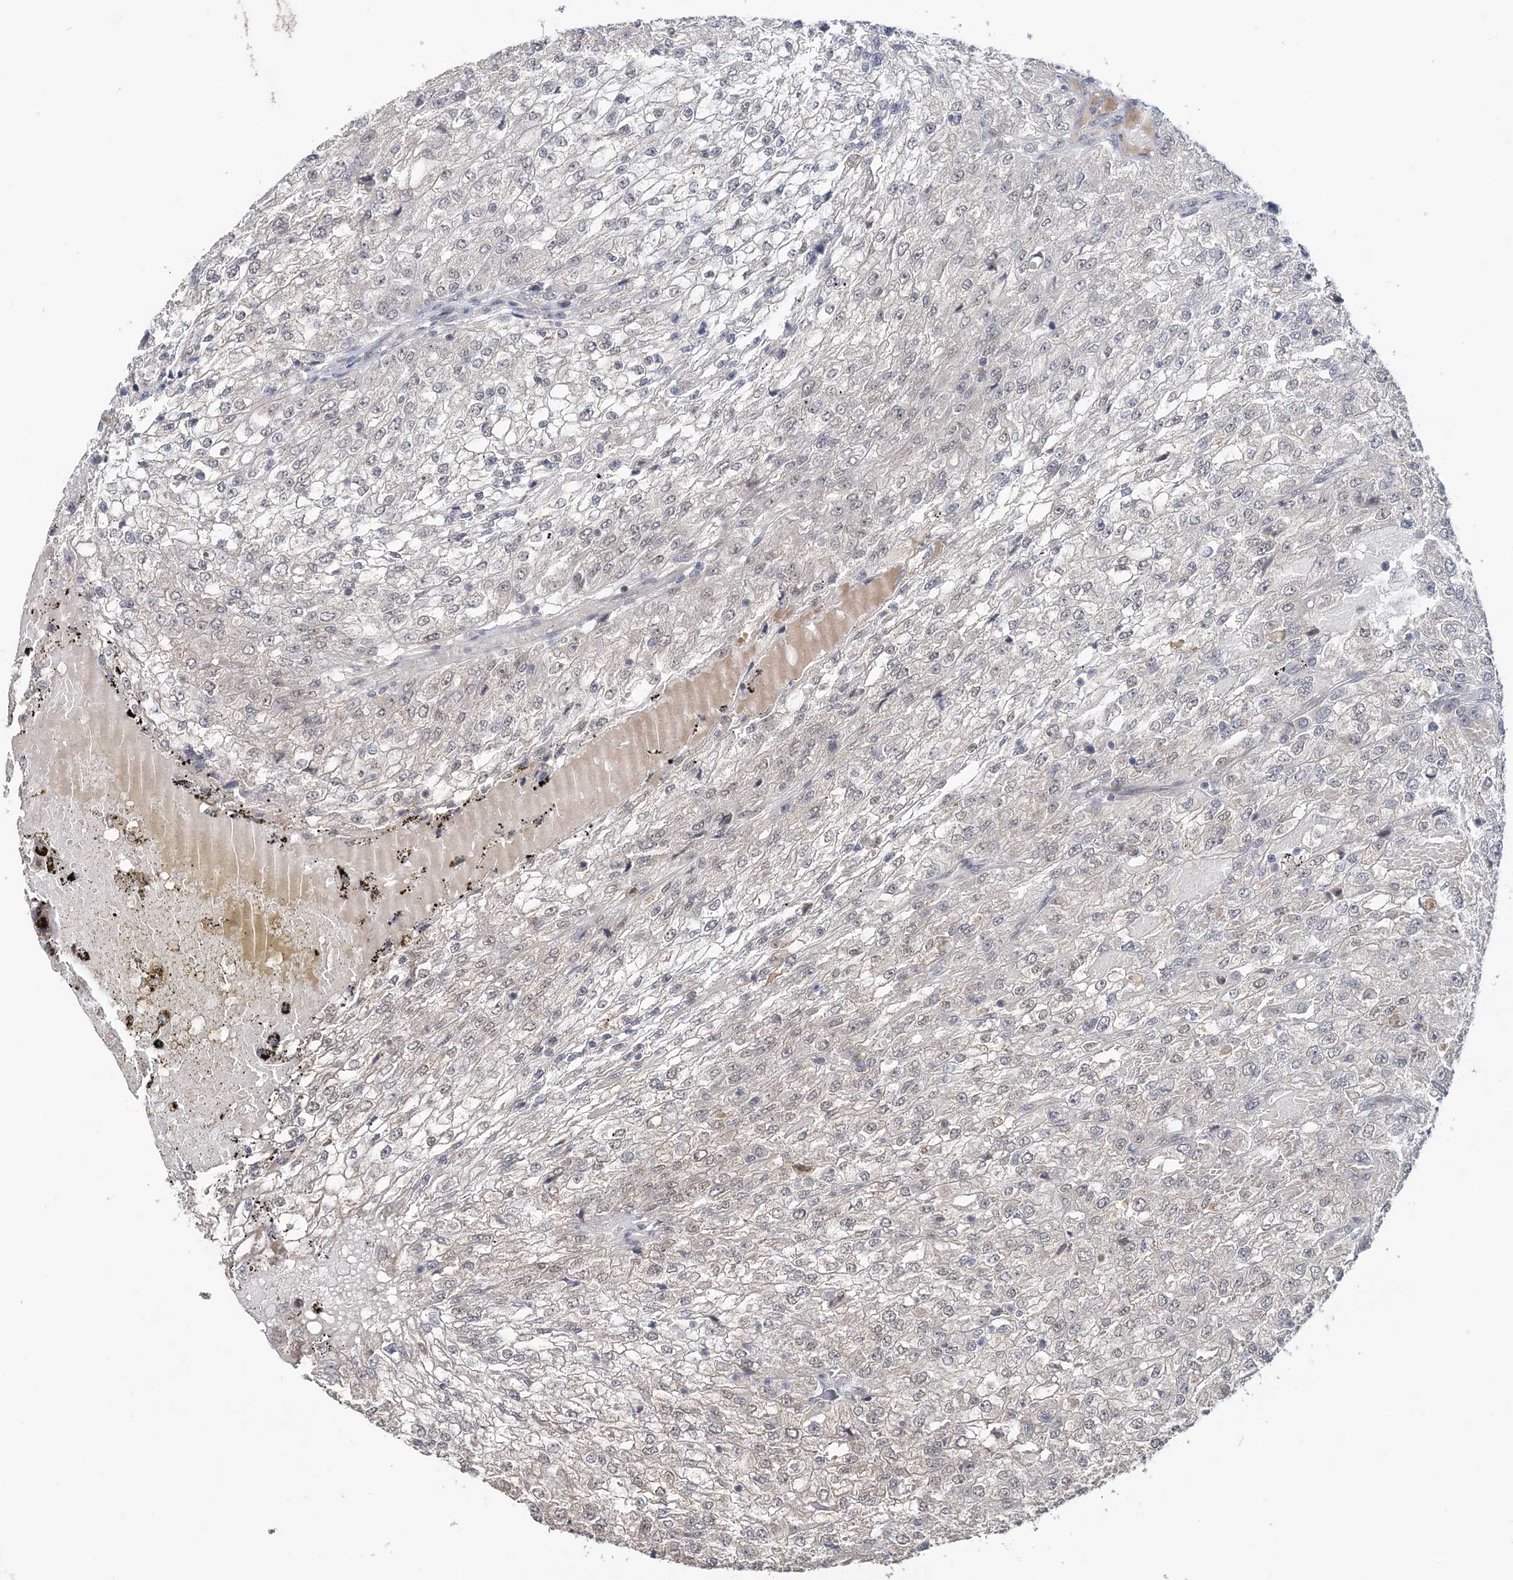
{"staining": {"intensity": "negative", "quantity": "none", "location": "none"}, "tissue": "renal cancer", "cell_type": "Tumor cells", "image_type": "cancer", "snomed": [{"axis": "morphology", "description": "Adenocarcinoma, NOS"}, {"axis": "topography", "description": "Kidney"}], "caption": "IHC micrograph of neoplastic tissue: human adenocarcinoma (renal) stained with DAB (3,3'-diaminobenzidine) shows no significant protein expression in tumor cells.", "gene": "TSHZ2", "patient": {"sex": "female", "age": 54}}